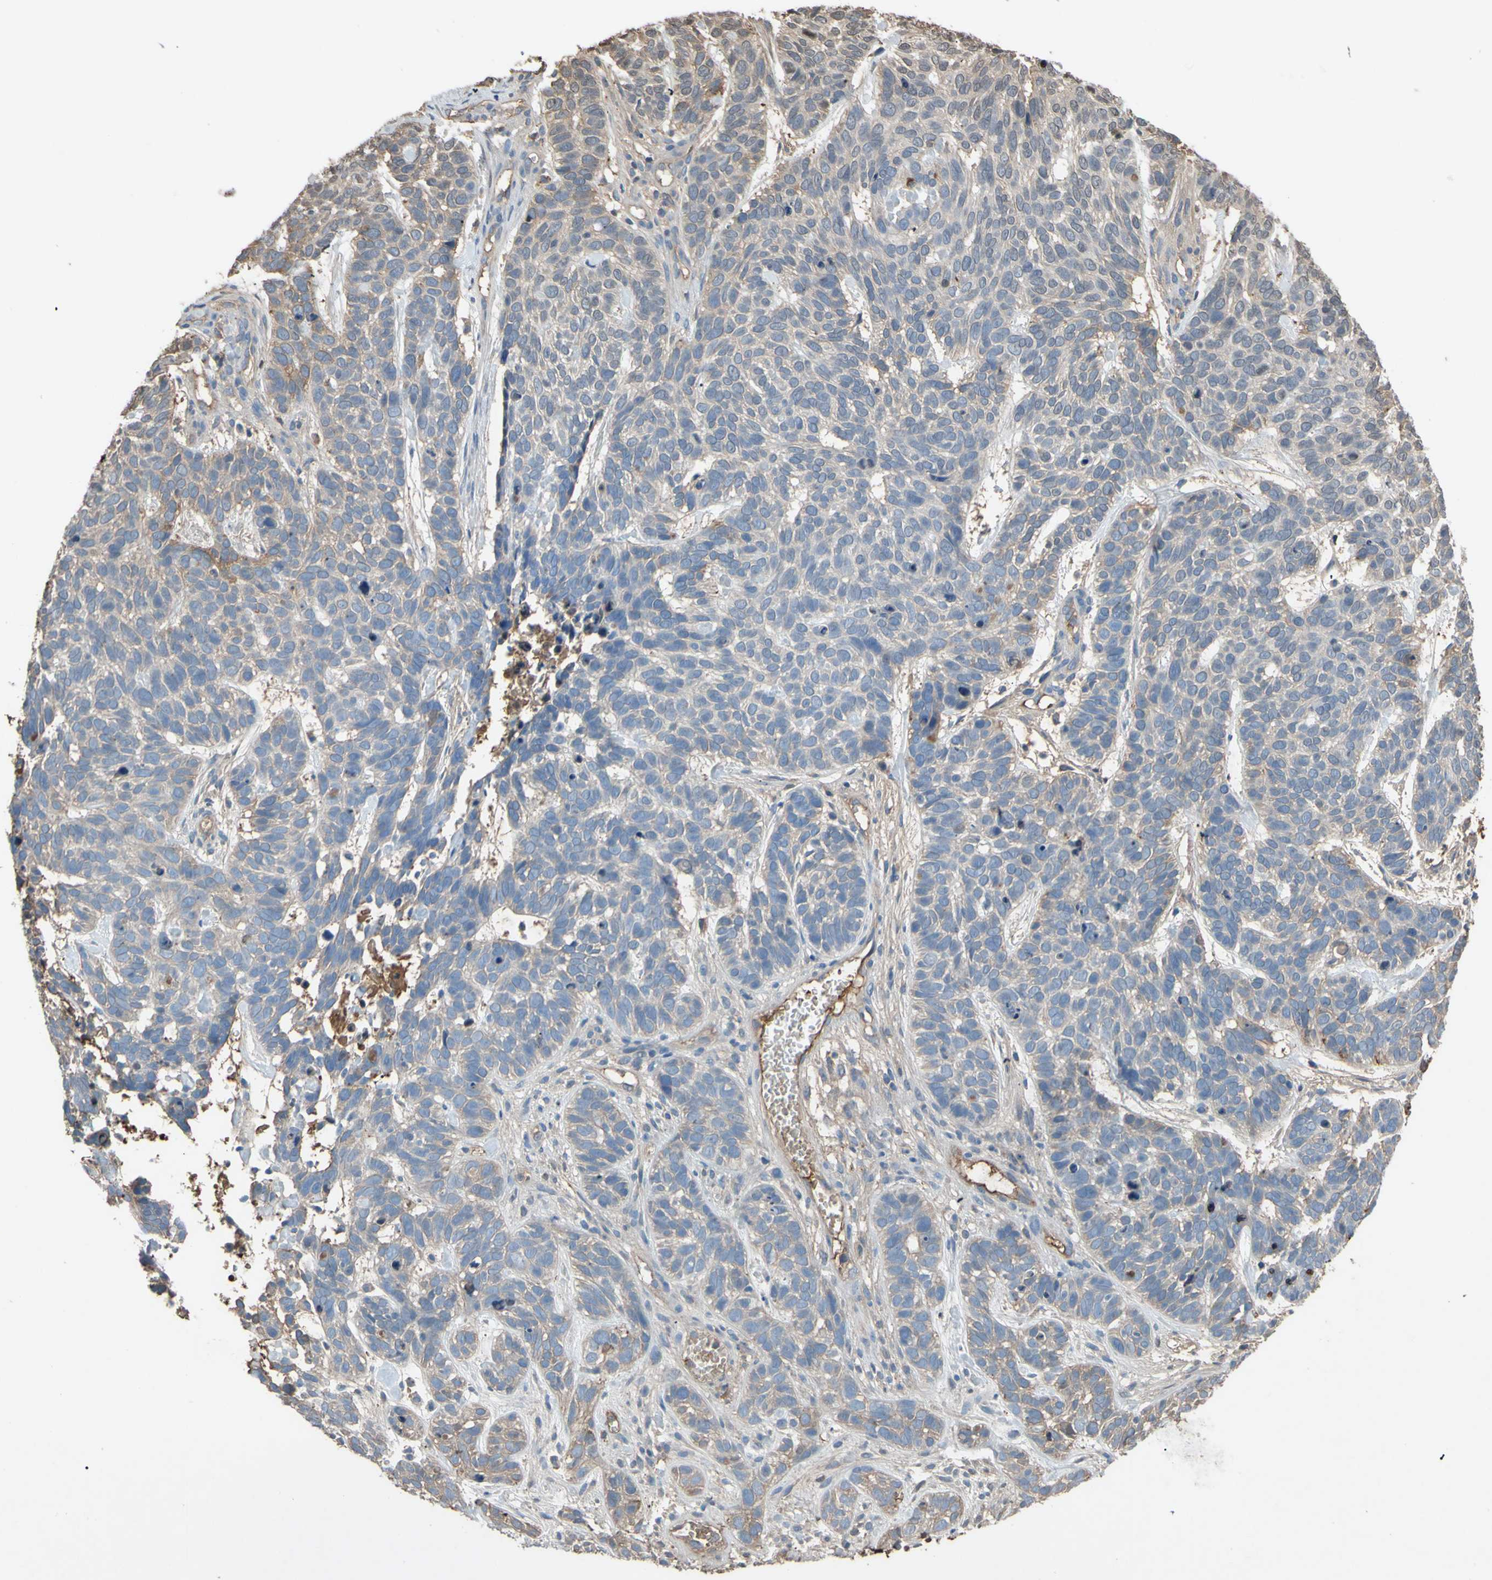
{"staining": {"intensity": "weak", "quantity": "25%-75%", "location": "cytoplasmic/membranous"}, "tissue": "skin cancer", "cell_type": "Tumor cells", "image_type": "cancer", "snomed": [{"axis": "morphology", "description": "Basal cell carcinoma"}, {"axis": "topography", "description": "Skin"}], "caption": "A high-resolution photomicrograph shows immunohistochemistry (IHC) staining of skin cancer (basal cell carcinoma), which exhibits weak cytoplasmic/membranous staining in approximately 25%-75% of tumor cells.", "gene": "PTGDS", "patient": {"sex": "male", "age": 87}}